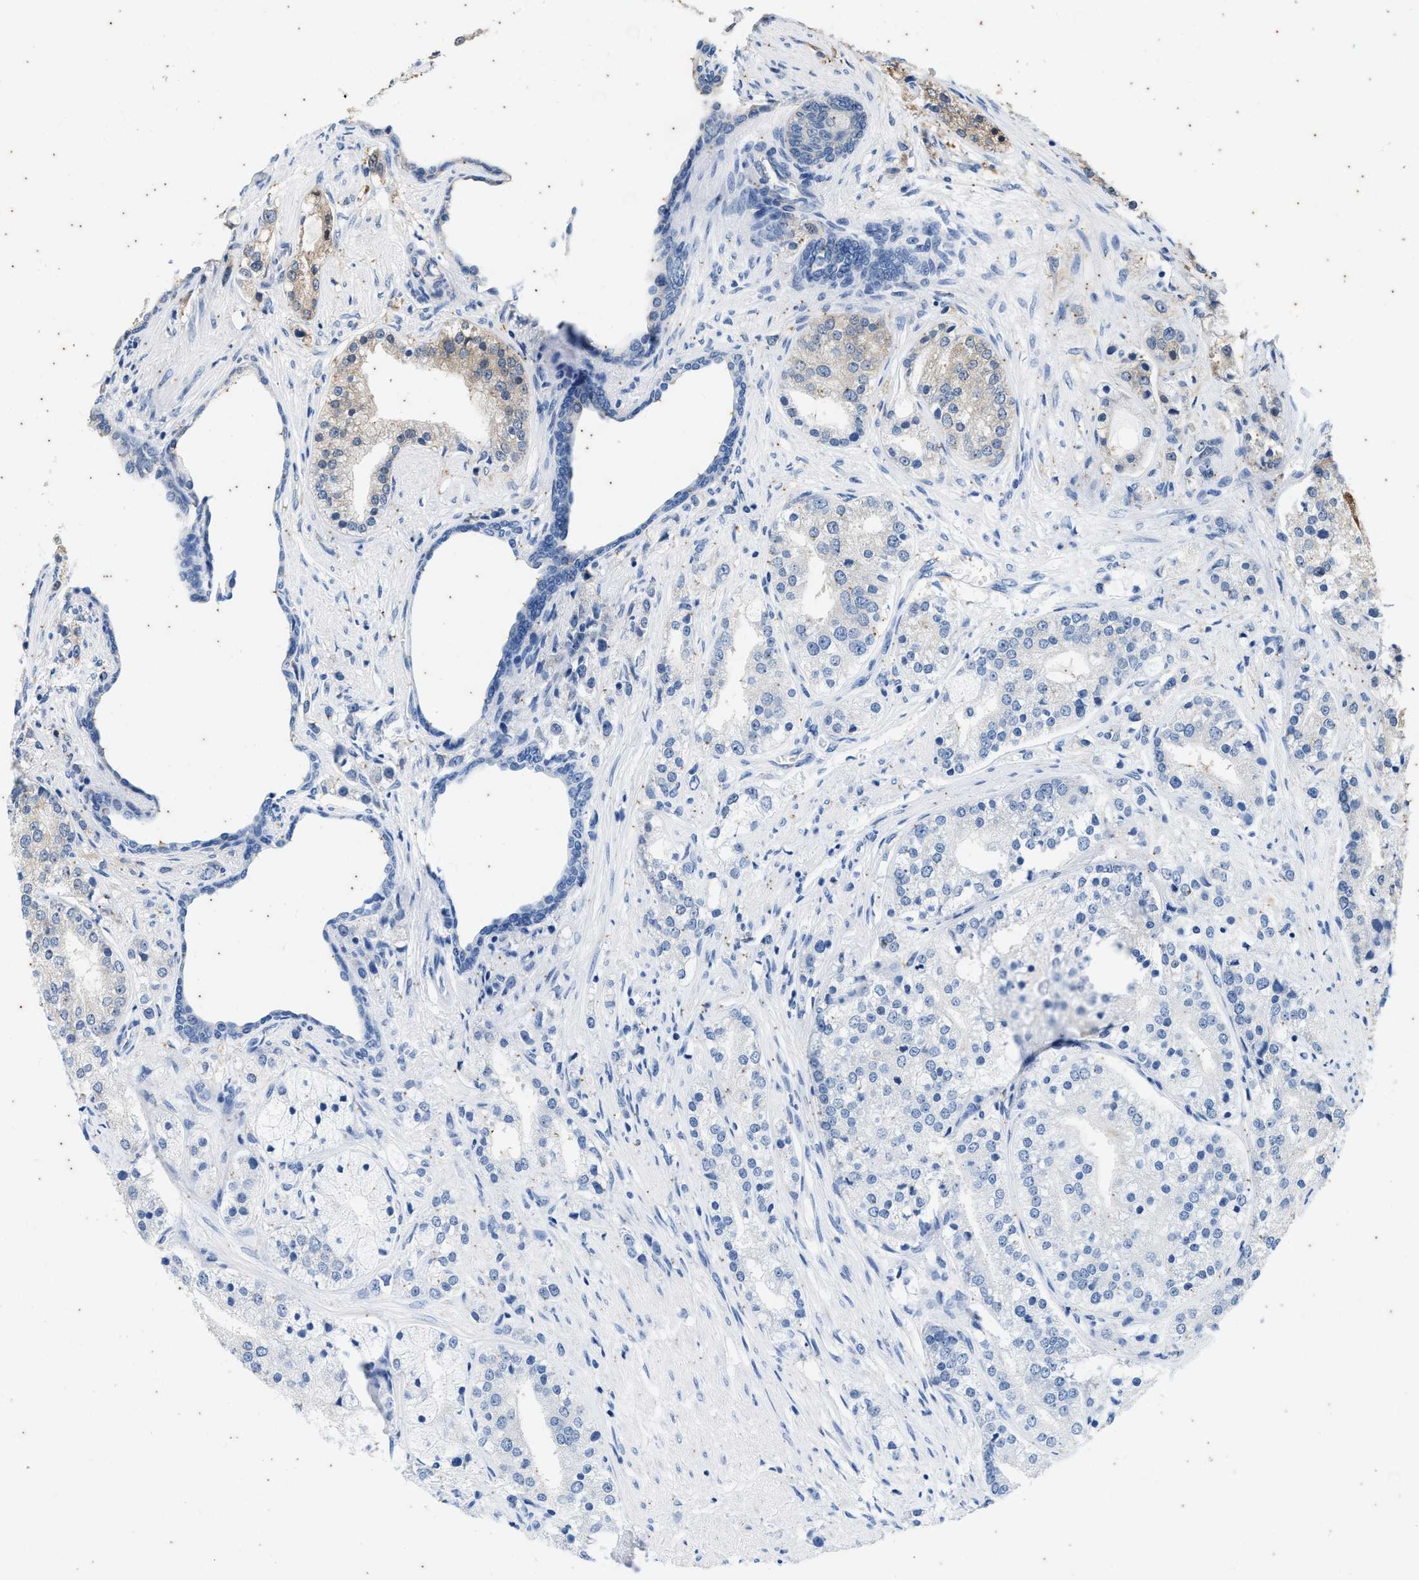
{"staining": {"intensity": "weak", "quantity": "25%-75%", "location": "cytoplasmic/membranous"}, "tissue": "prostate cancer", "cell_type": "Tumor cells", "image_type": "cancer", "snomed": [{"axis": "morphology", "description": "Adenocarcinoma, High grade"}, {"axis": "topography", "description": "Prostate"}], "caption": "About 25%-75% of tumor cells in high-grade adenocarcinoma (prostate) show weak cytoplasmic/membranous protein expression as visualized by brown immunohistochemical staining.", "gene": "COX19", "patient": {"sex": "male", "age": 50}}